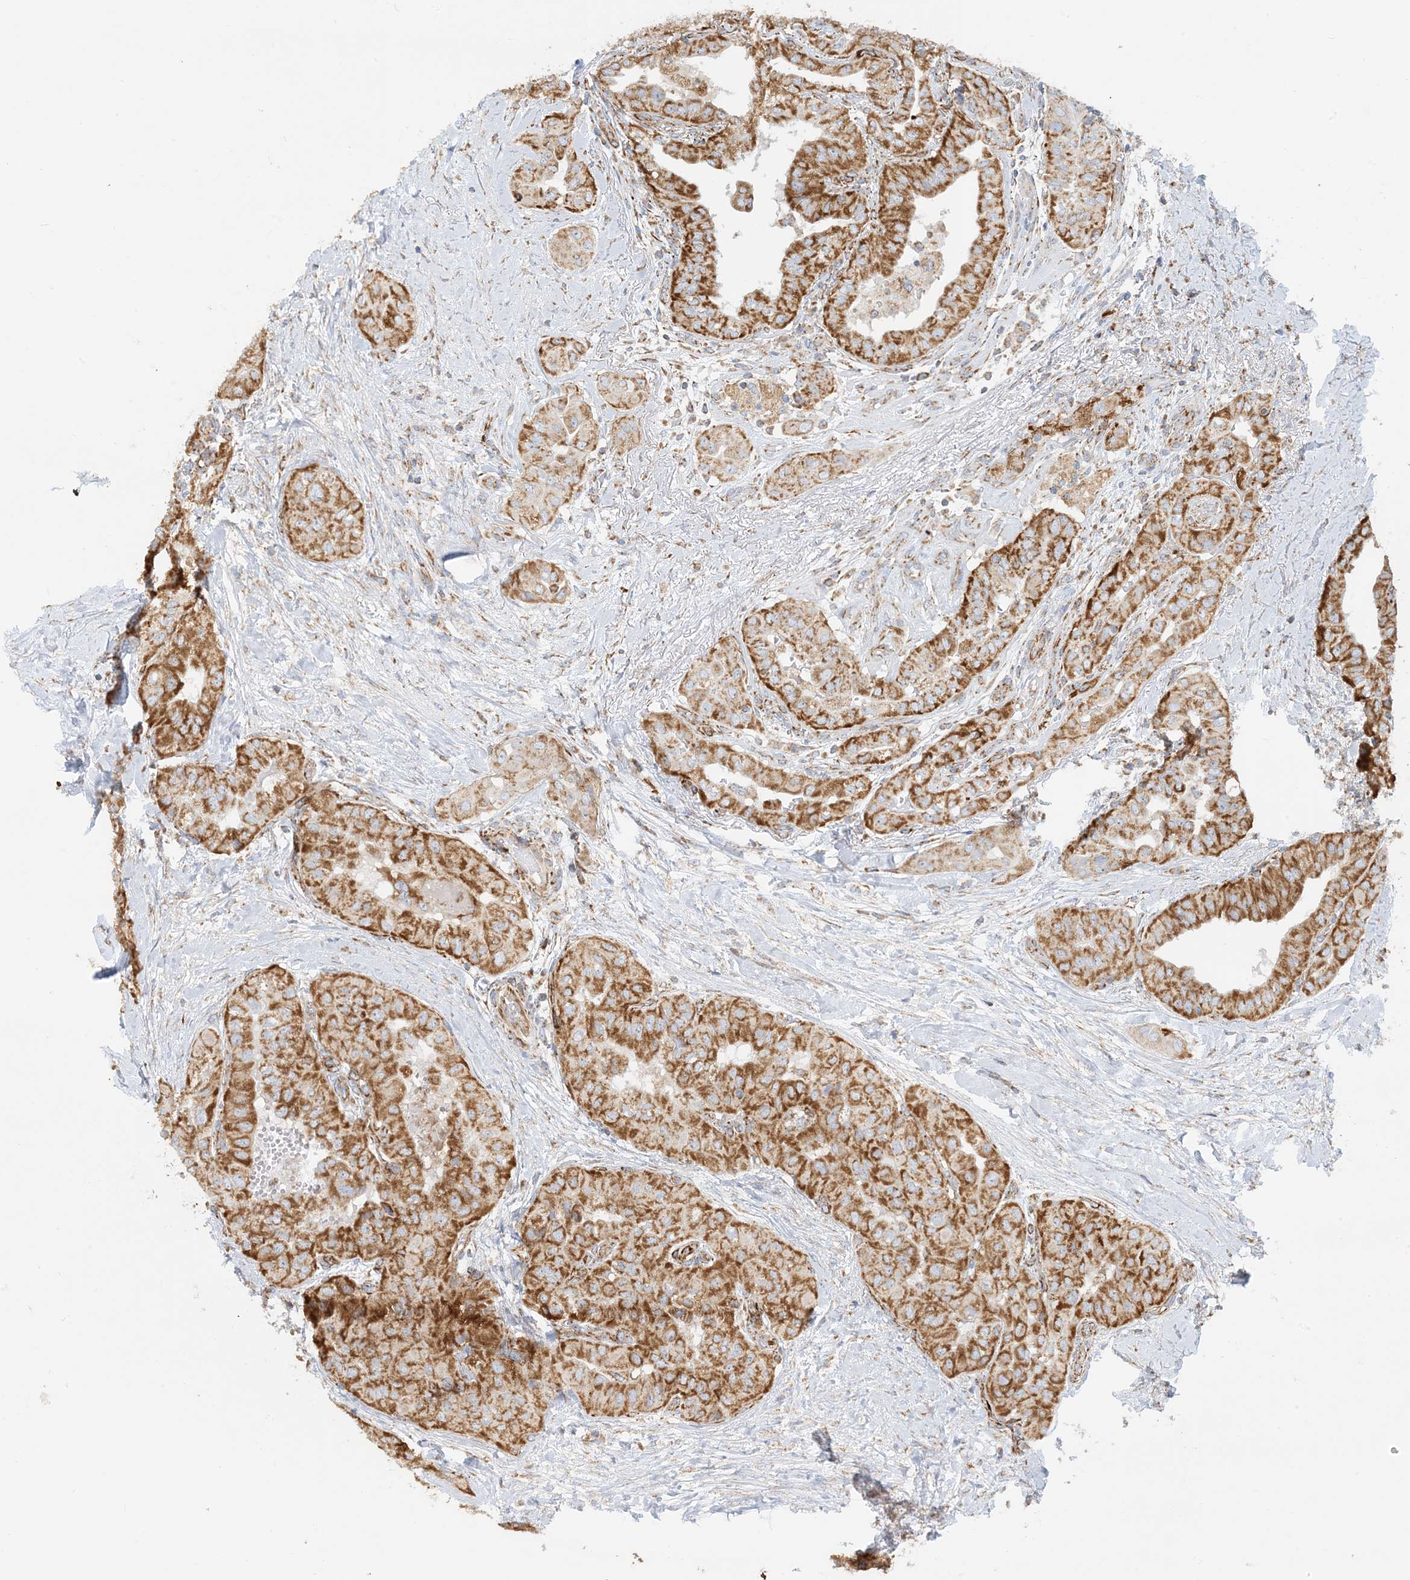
{"staining": {"intensity": "strong", "quantity": ">75%", "location": "cytoplasmic/membranous"}, "tissue": "thyroid cancer", "cell_type": "Tumor cells", "image_type": "cancer", "snomed": [{"axis": "morphology", "description": "Papillary adenocarcinoma, NOS"}, {"axis": "topography", "description": "Thyroid gland"}], "caption": "Papillary adenocarcinoma (thyroid) stained with IHC reveals strong cytoplasmic/membranous expression in about >75% of tumor cells.", "gene": "COA3", "patient": {"sex": "female", "age": 59}}